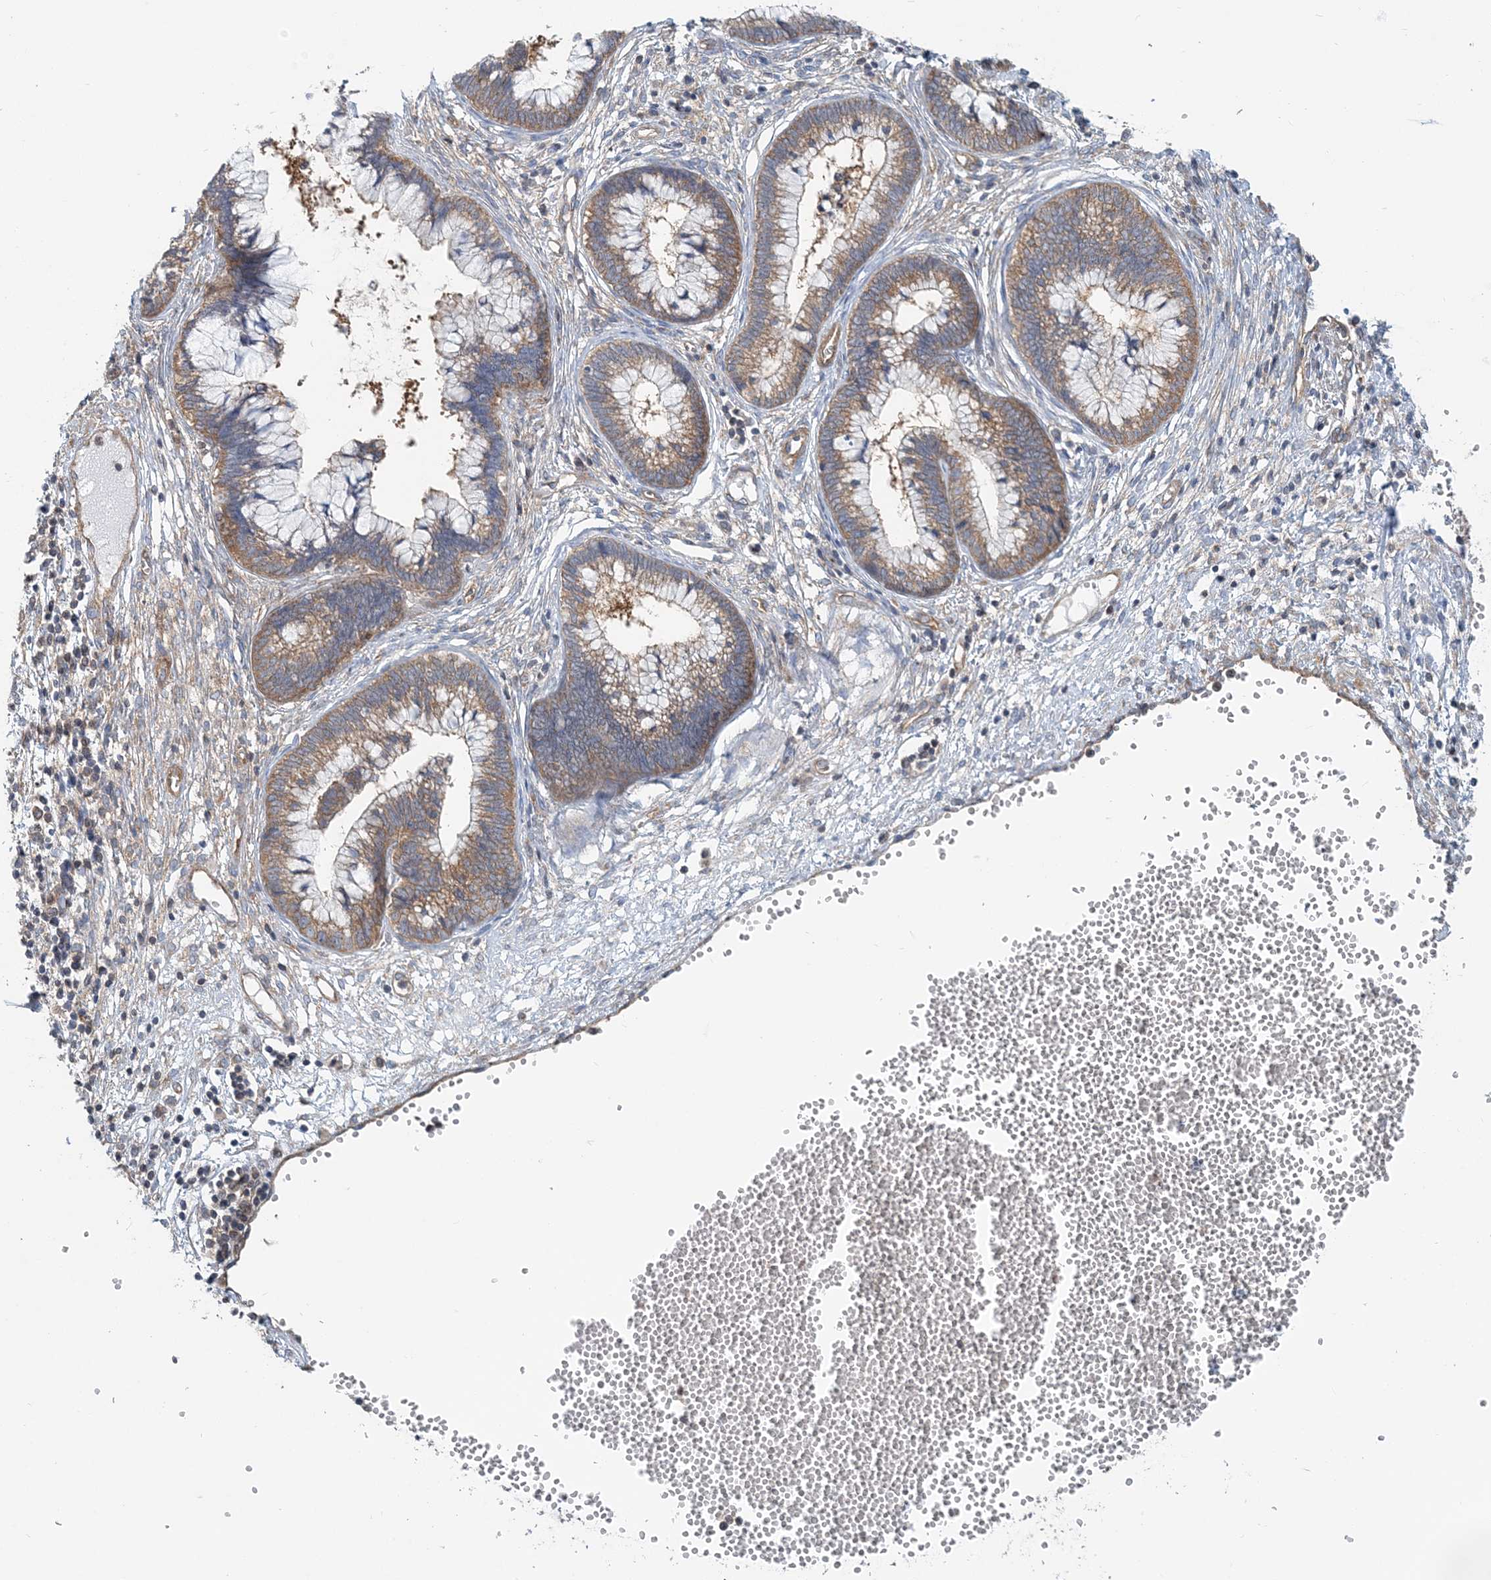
{"staining": {"intensity": "moderate", "quantity": ">75%", "location": "cytoplasmic/membranous"}, "tissue": "cervical cancer", "cell_type": "Tumor cells", "image_type": "cancer", "snomed": [{"axis": "morphology", "description": "Adenocarcinoma, NOS"}, {"axis": "topography", "description": "Cervix"}], "caption": "This is an image of immunohistochemistry staining of cervical cancer (adenocarcinoma), which shows moderate staining in the cytoplasmic/membranous of tumor cells.", "gene": "MOB4", "patient": {"sex": "female", "age": 44}}